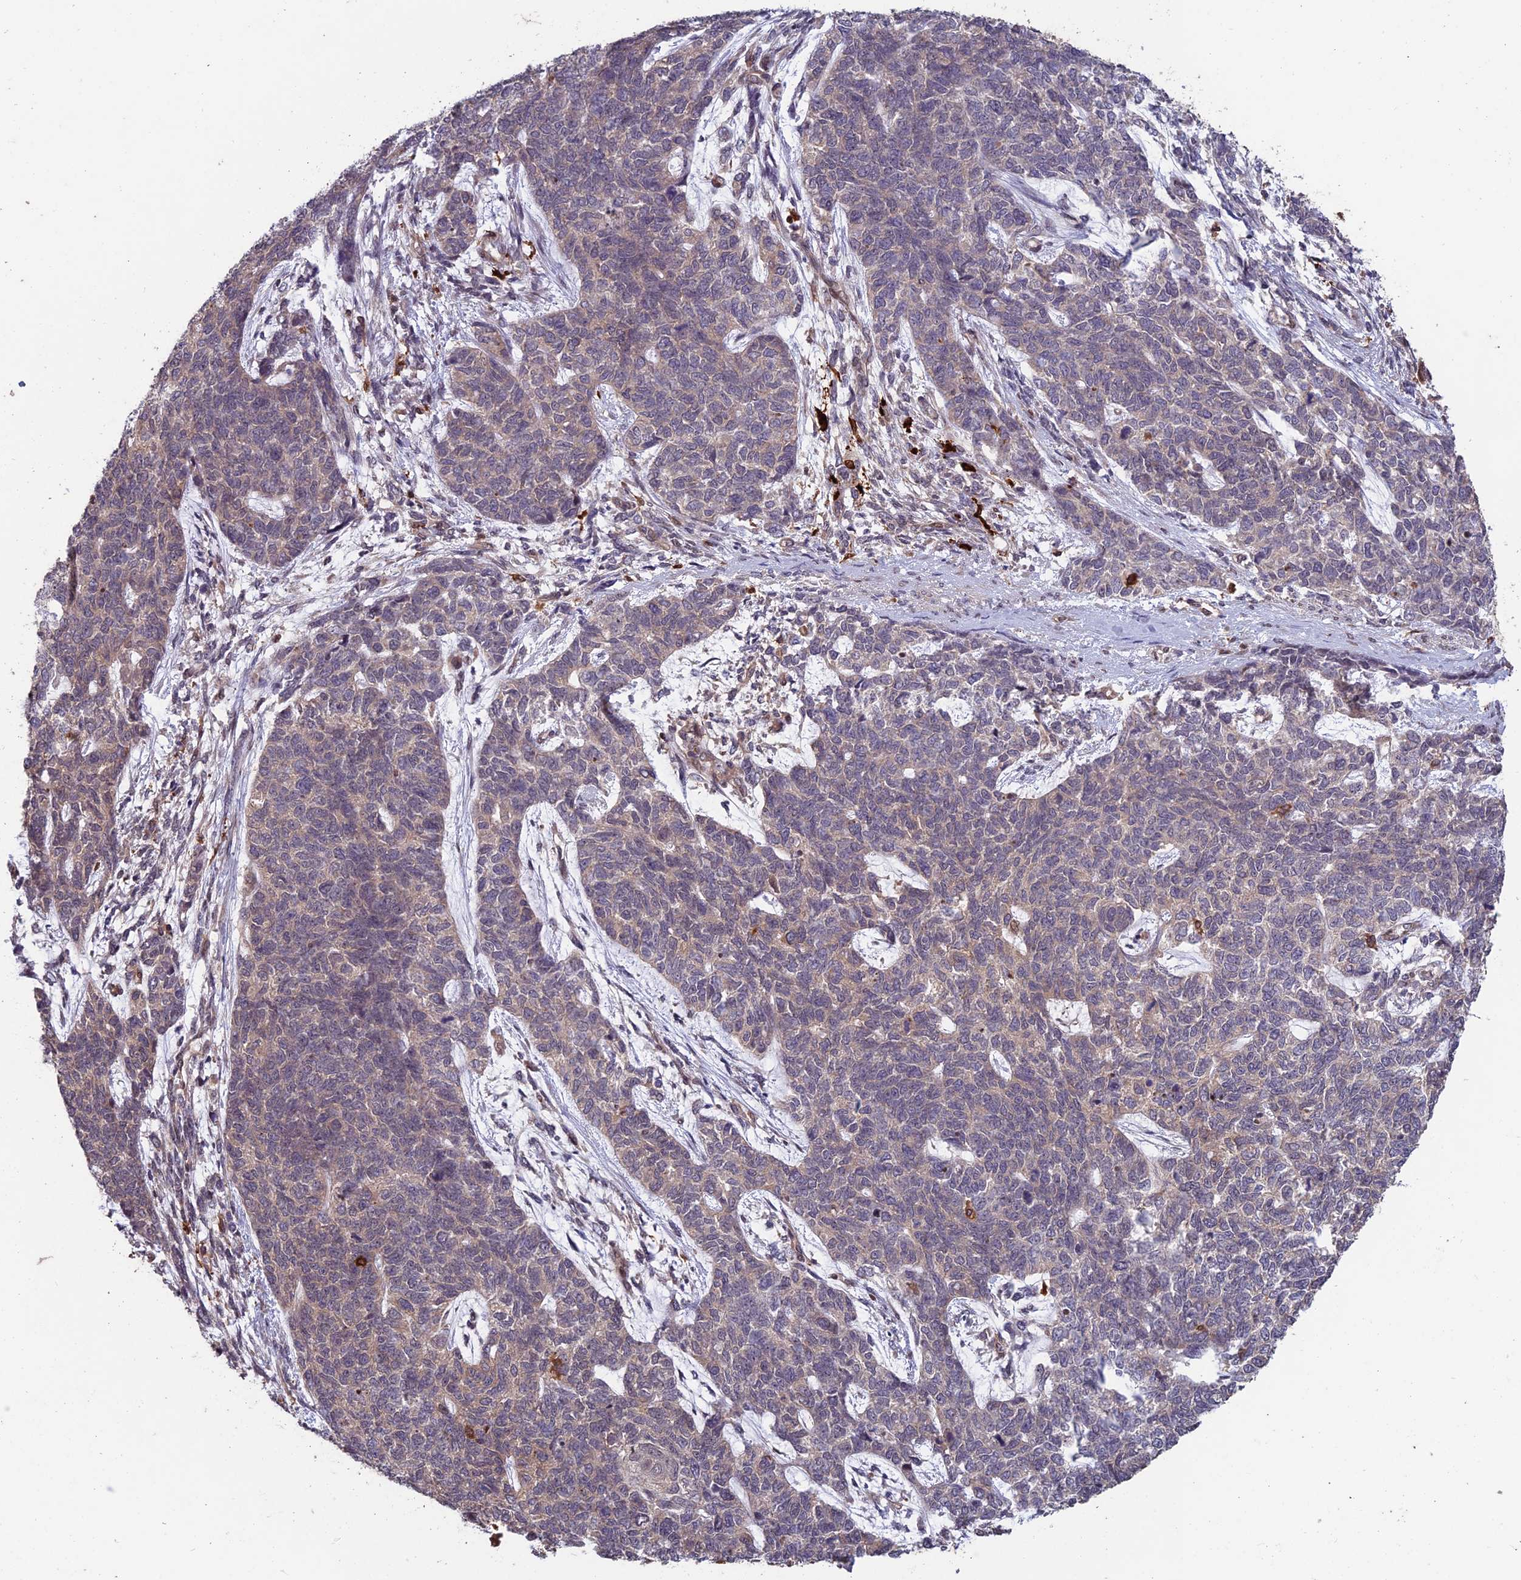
{"staining": {"intensity": "weak", "quantity": "<25%", "location": "cytoplasmic/membranous"}, "tissue": "cervical cancer", "cell_type": "Tumor cells", "image_type": "cancer", "snomed": [{"axis": "morphology", "description": "Squamous cell carcinoma, NOS"}, {"axis": "topography", "description": "Cervix"}], "caption": "A micrograph of cervical squamous cell carcinoma stained for a protein exhibits no brown staining in tumor cells. Brightfield microscopy of immunohistochemistry (IHC) stained with DAB (brown) and hematoxylin (blue), captured at high magnification.", "gene": "MAST2", "patient": {"sex": "female", "age": 63}}